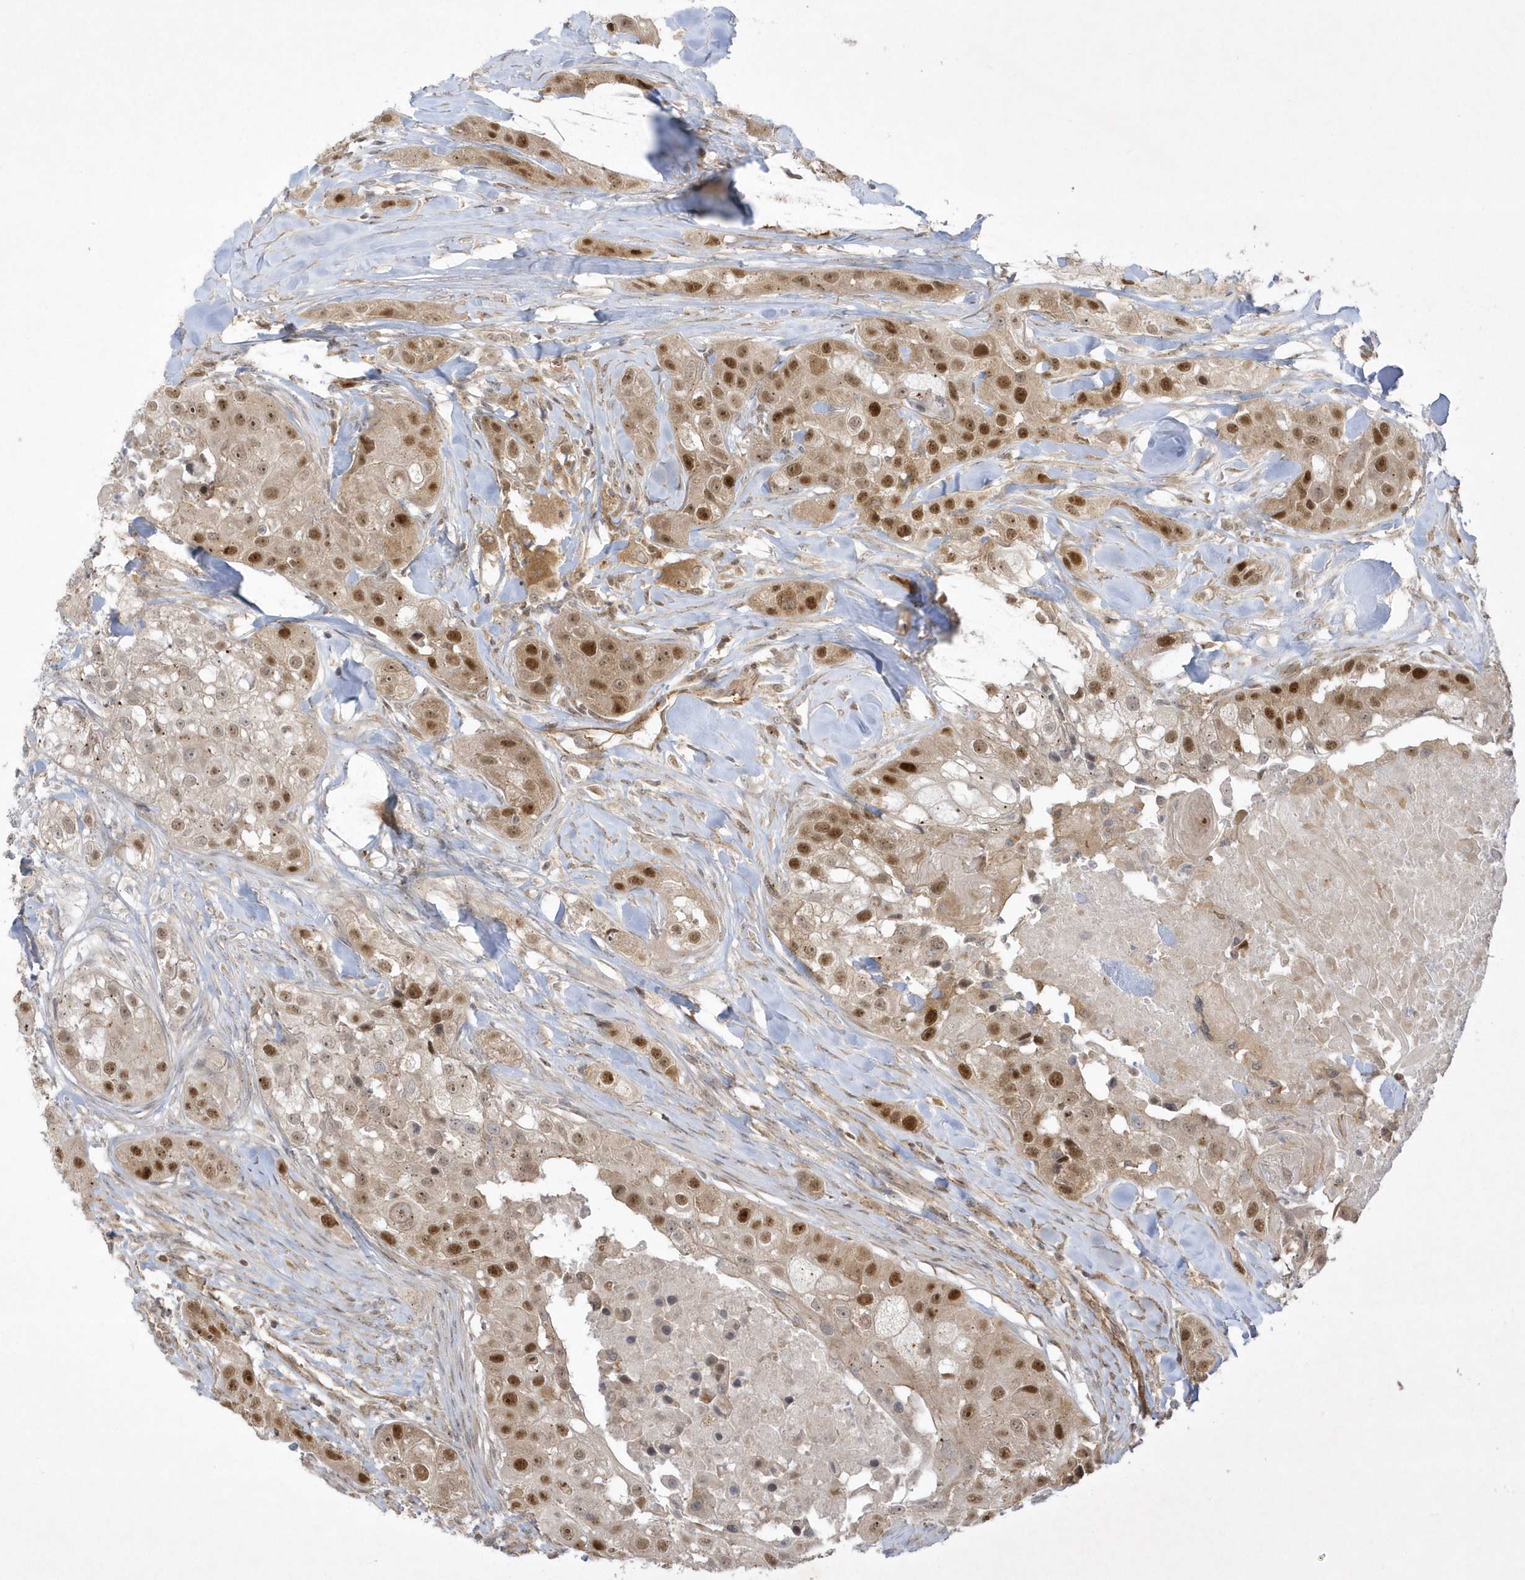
{"staining": {"intensity": "strong", "quantity": "25%-75%", "location": "nuclear"}, "tissue": "head and neck cancer", "cell_type": "Tumor cells", "image_type": "cancer", "snomed": [{"axis": "morphology", "description": "Normal tissue, NOS"}, {"axis": "morphology", "description": "Squamous cell carcinoma, NOS"}, {"axis": "topography", "description": "Skeletal muscle"}, {"axis": "topography", "description": "Head-Neck"}], "caption": "A histopathology image showing strong nuclear staining in approximately 25%-75% of tumor cells in head and neck cancer (squamous cell carcinoma), as visualized by brown immunohistochemical staining.", "gene": "NAF1", "patient": {"sex": "male", "age": 51}}